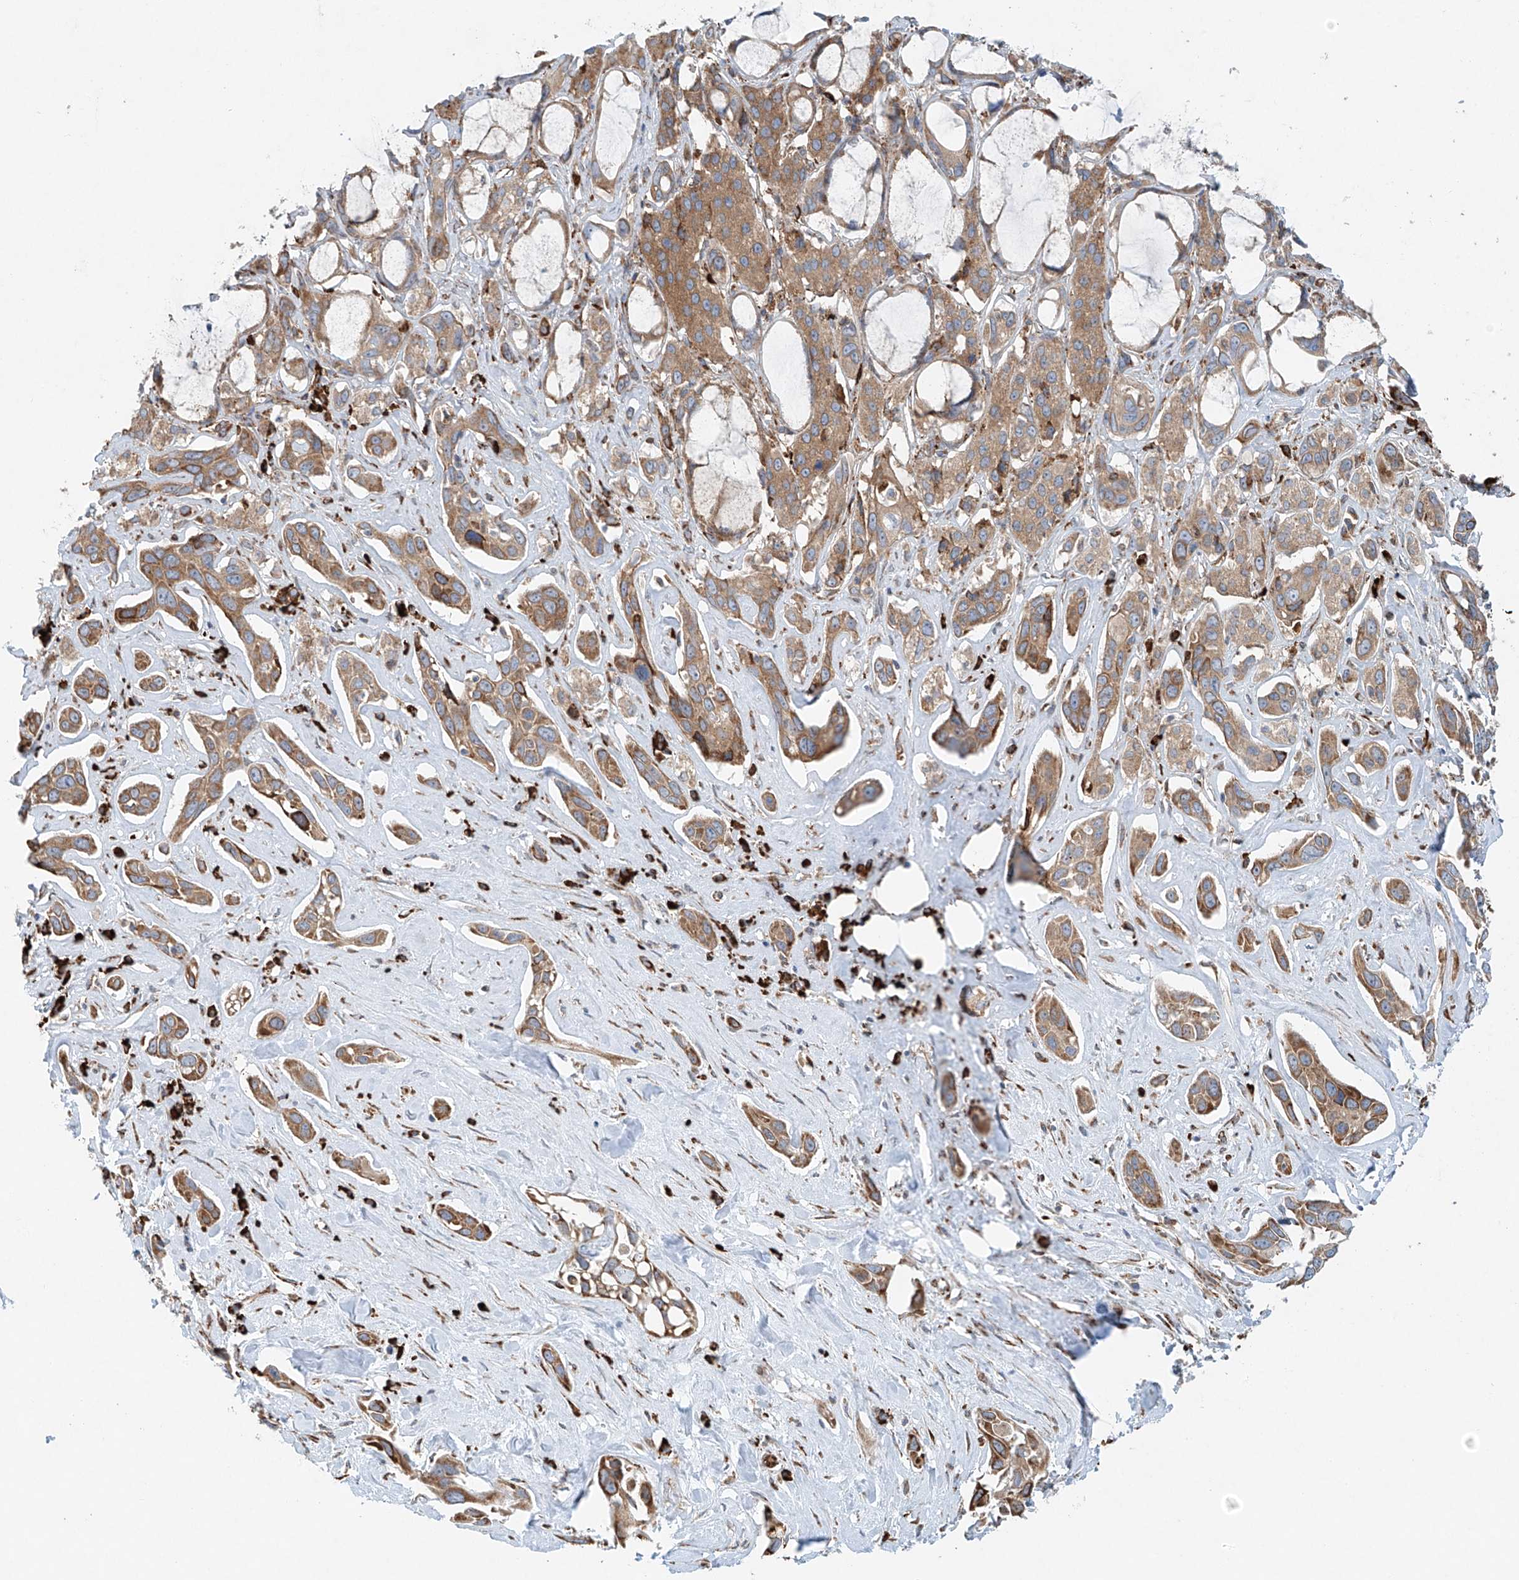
{"staining": {"intensity": "moderate", "quantity": ">75%", "location": "cytoplasmic/membranous"}, "tissue": "pancreatic cancer", "cell_type": "Tumor cells", "image_type": "cancer", "snomed": [{"axis": "morphology", "description": "Adenocarcinoma, NOS"}, {"axis": "topography", "description": "Pancreas"}], "caption": "Approximately >75% of tumor cells in human pancreatic cancer (adenocarcinoma) show moderate cytoplasmic/membranous protein expression as visualized by brown immunohistochemical staining.", "gene": "EIPR1", "patient": {"sex": "female", "age": 60}}